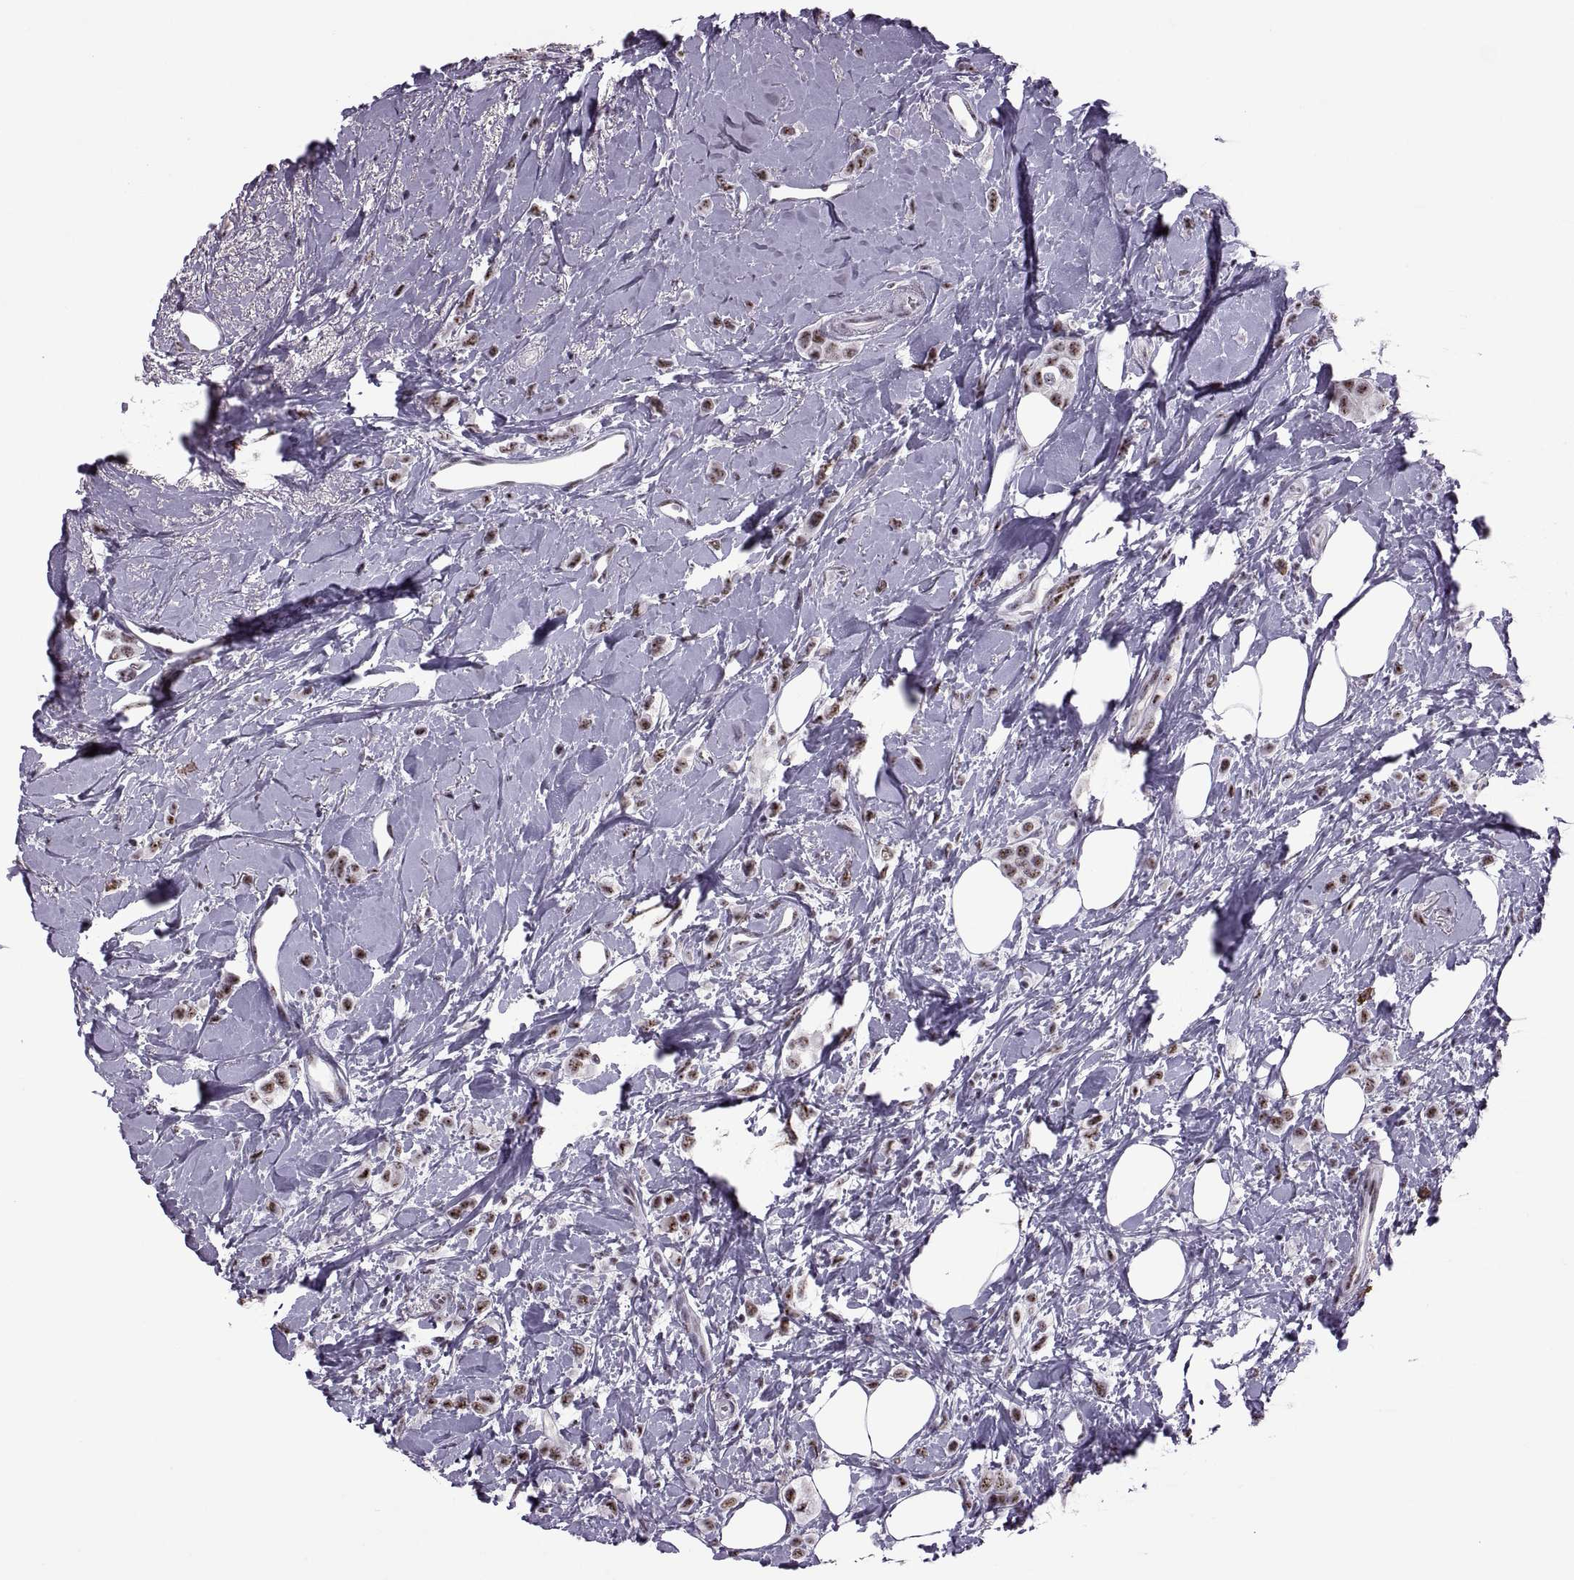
{"staining": {"intensity": "moderate", "quantity": ">75%", "location": "nuclear"}, "tissue": "breast cancer", "cell_type": "Tumor cells", "image_type": "cancer", "snomed": [{"axis": "morphology", "description": "Lobular carcinoma"}, {"axis": "topography", "description": "Breast"}], "caption": "An IHC photomicrograph of tumor tissue is shown. Protein staining in brown labels moderate nuclear positivity in breast cancer (lobular carcinoma) within tumor cells.", "gene": "MAGEA4", "patient": {"sex": "female", "age": 66}}